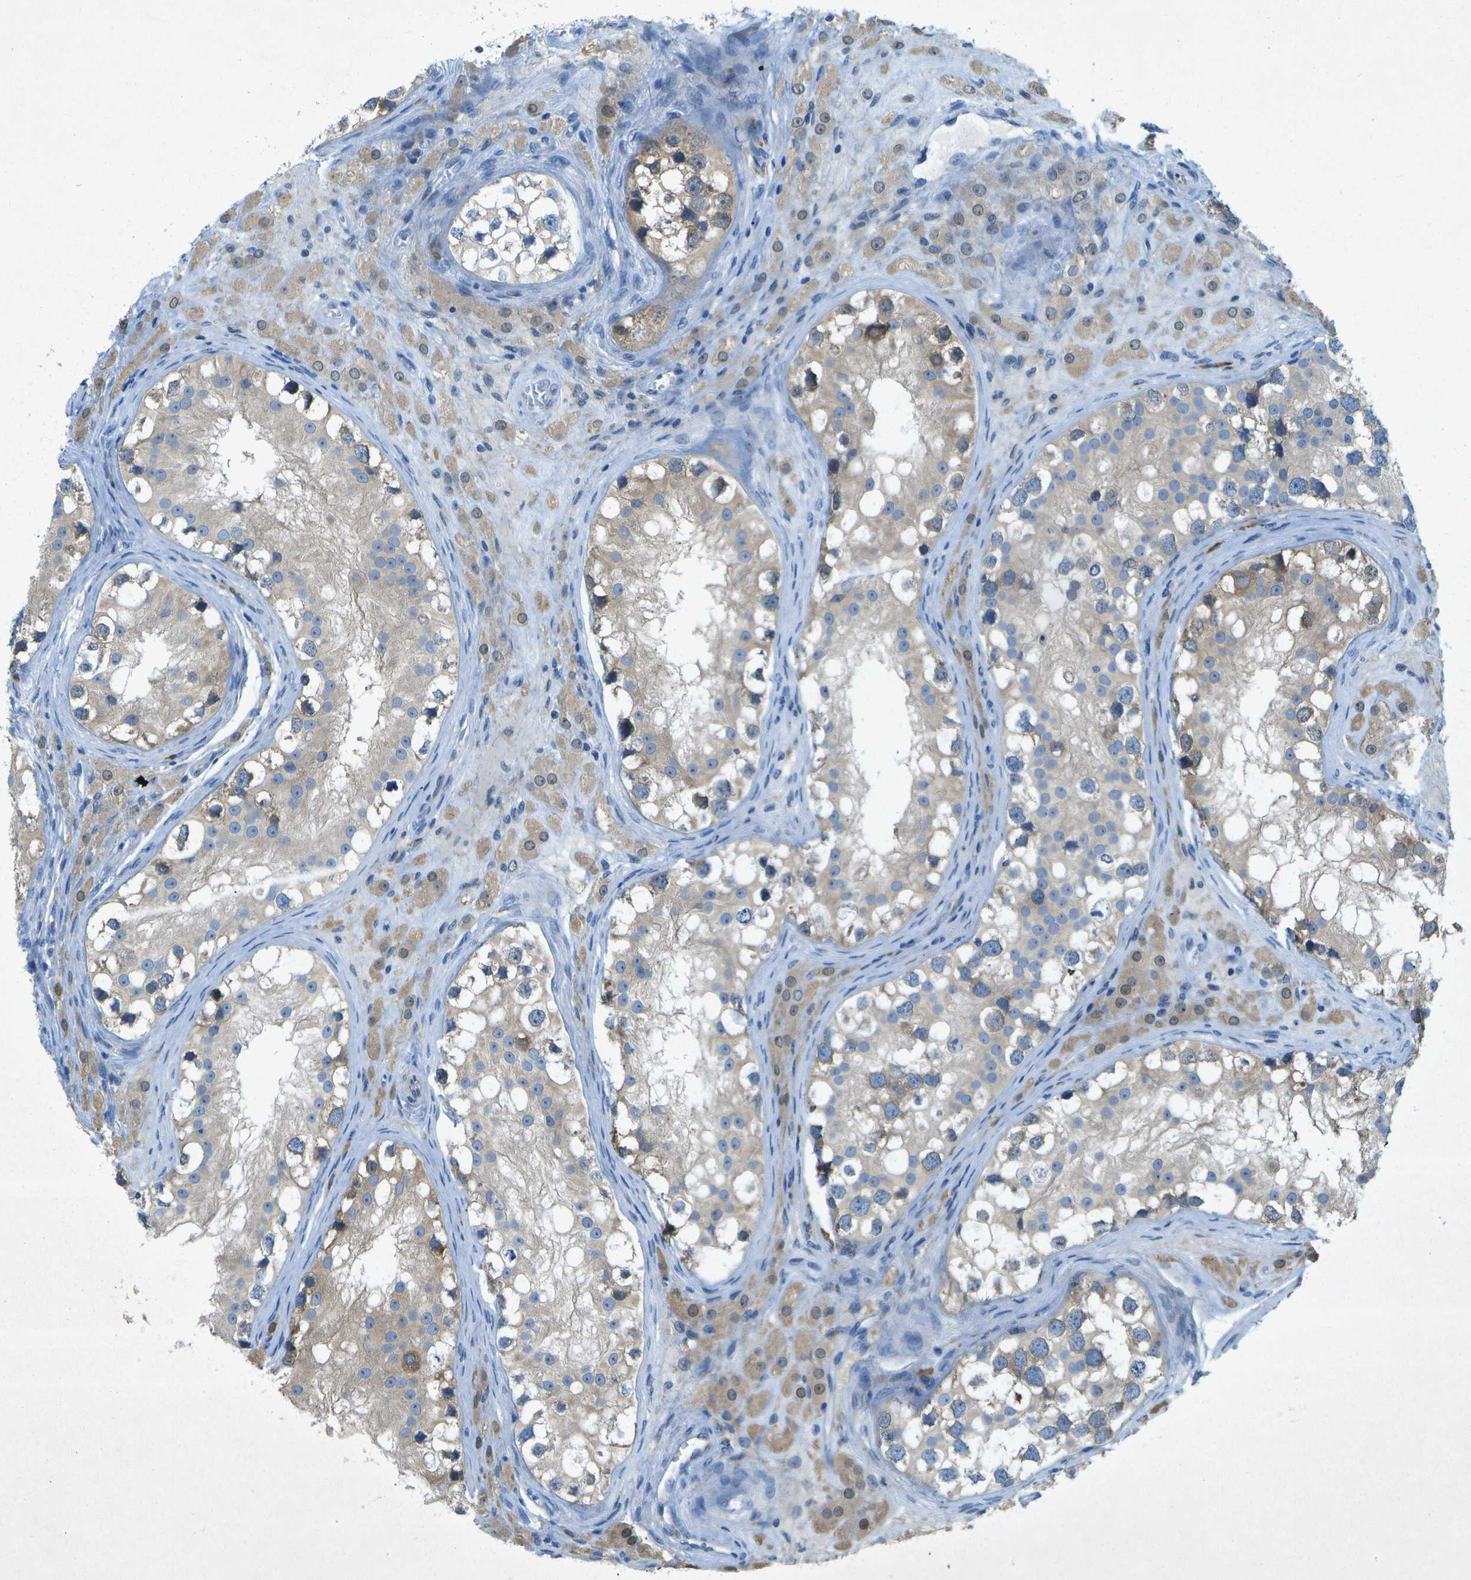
{"staining": {"intensity": "weak", "quantity": "<25%", "location": "cytoplasmic/membranous"}, "tissue": "testis cancer", "cell_type": "Tumor cells", "image_type": "cancer", "snomed": [{"axis": "morphology", "description": "Carcinoma, Embryonal, NOS"}, {"axis": "topography", "description": "Testis"}], "caption": "High power microscopy image of an immunohistochemistry (IHC) micrograph of testis embryonal carcinoma, revealing no significant expression in tumor cells.", "gene": "WNK2", "patient": {"sex": "male", "age": 21}}